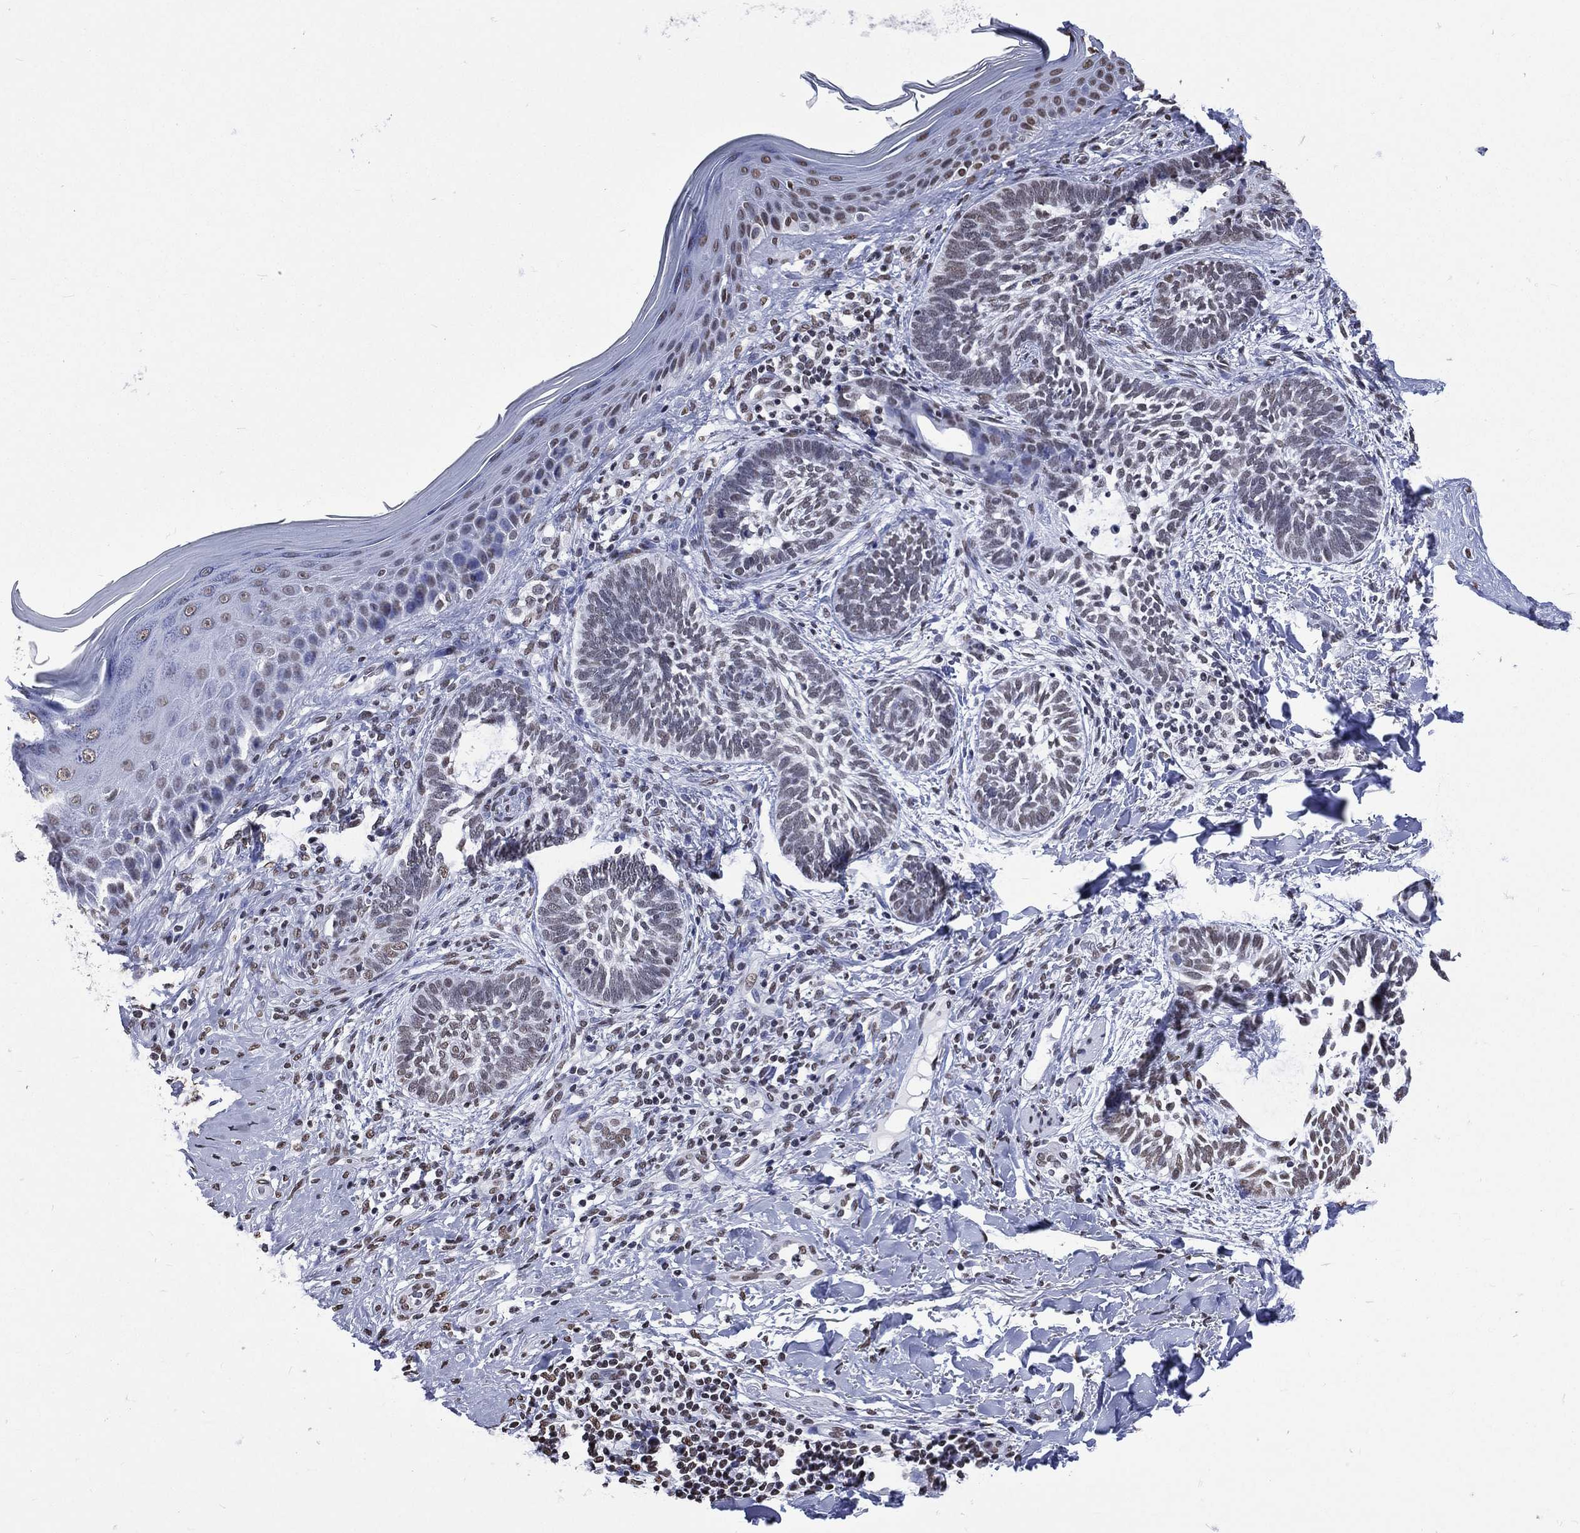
{"staining": {"intensity": "negative", "quantity": "none", "location": "none"}, "tissue": "skin cancer", "cell_type": "Tumor cells", "image_type": "cancer", "snomed": [{"axis": "morphology", "description": "Normal tissue, NOS"}, {"axis": "morphology", "description": "Basal cell carcinoma"}, {"axis": "topography", "description": "Skin"}], "caption": "Immunohistochemical staining of human basal cell carcinoma (skin) shows no significant positivity in tumor cells.", "gene": "RETREG2", "patient": {"sex": "male", "age": 46}}